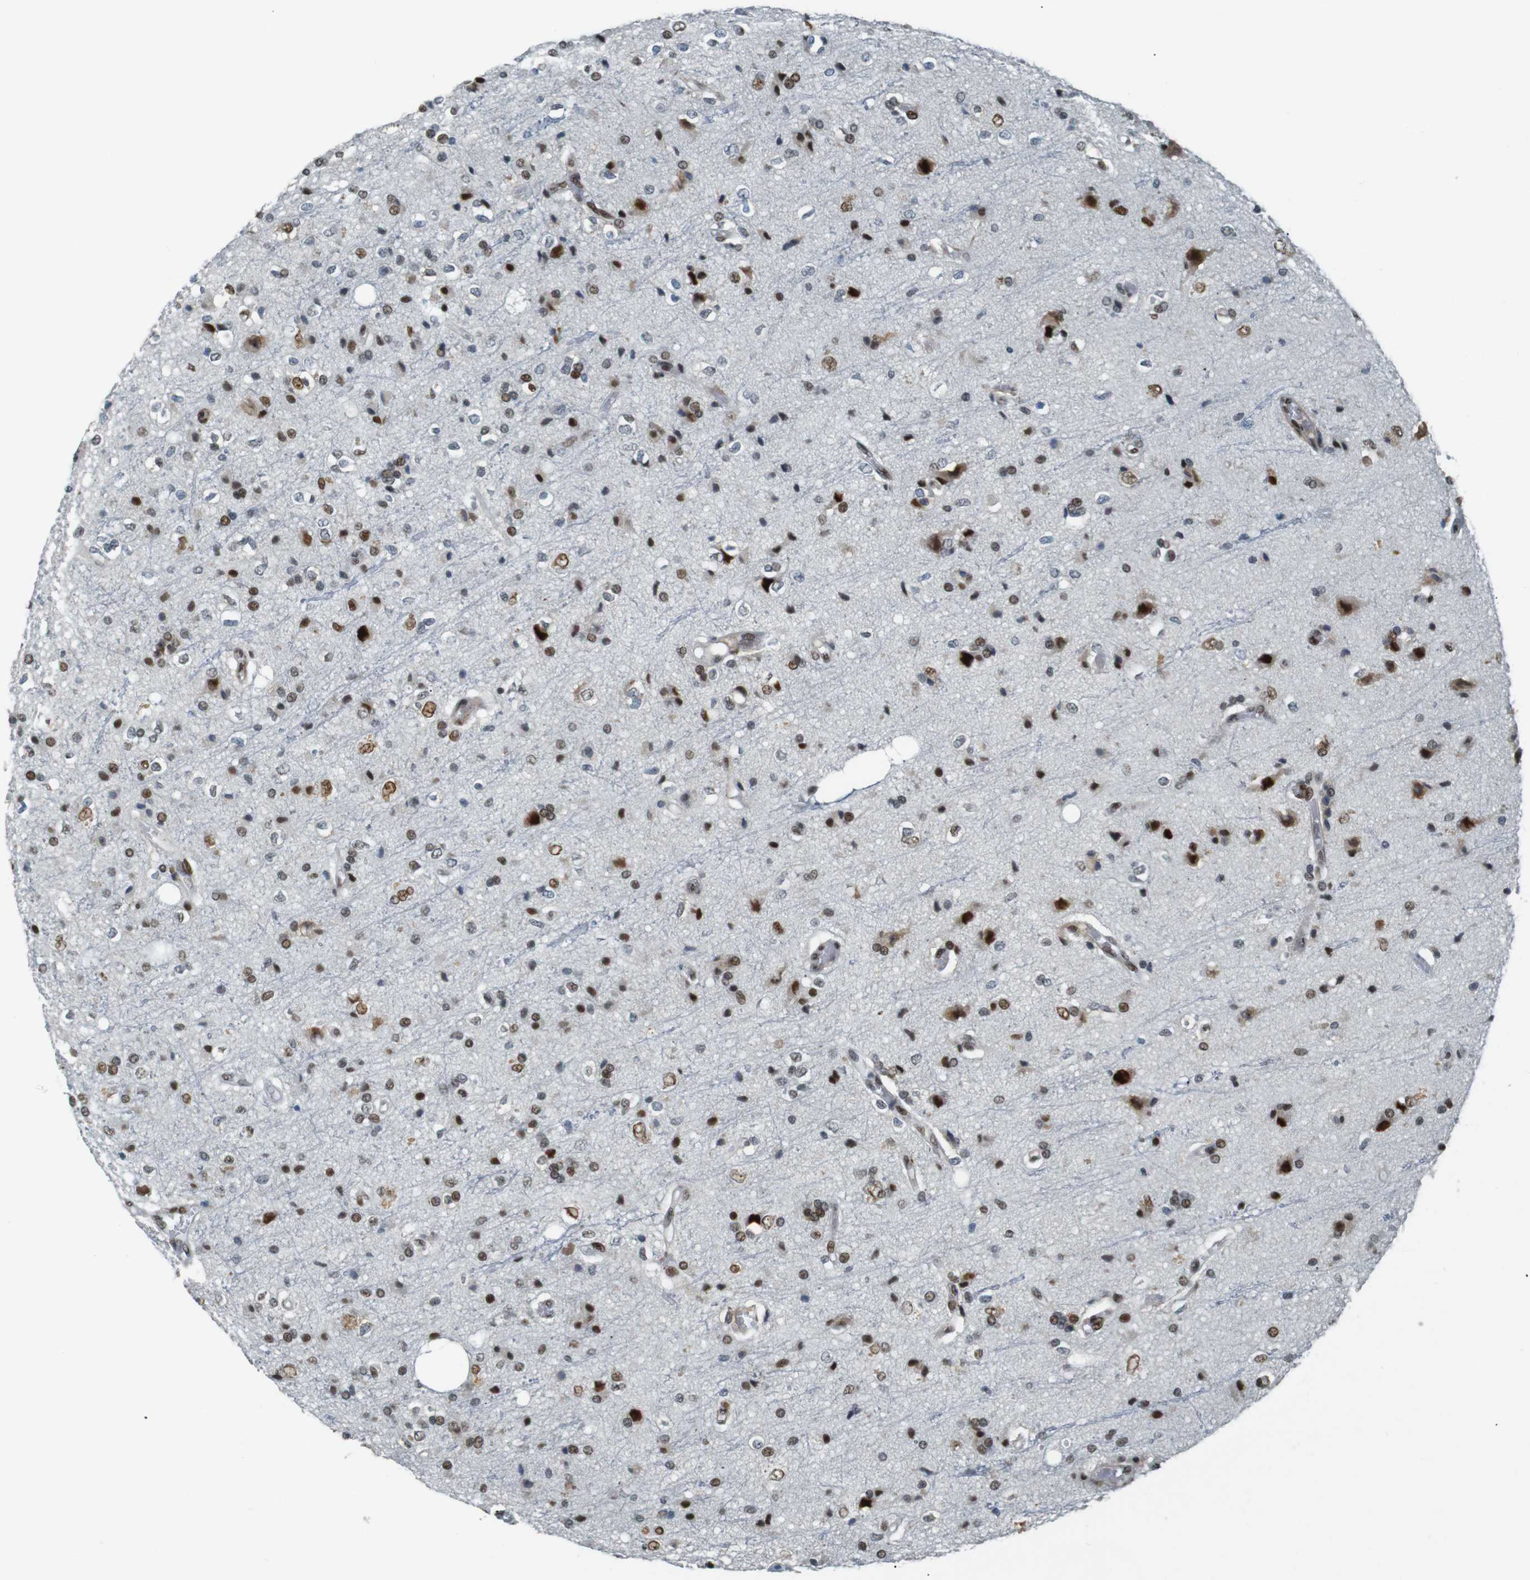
{"staining": {"intensity": "moderate", "quantity": "25%-75%", "location": "nuclear"}, "tissue": "glioma", "cell_type": "Tumor cells", "image_type": "cancer", "snomed": [{"axis": "morphology", "description": "Glioma, malignant, High grade"}, {"axis": "topography", "description": "Brain"}], "caption": "Tumor cells demonstrate moderate nuclear staining in approximately 25%-75% of cells in glioma.", "gene": "HEXIM1", "patient": {"sex": "male", "age": 47}}